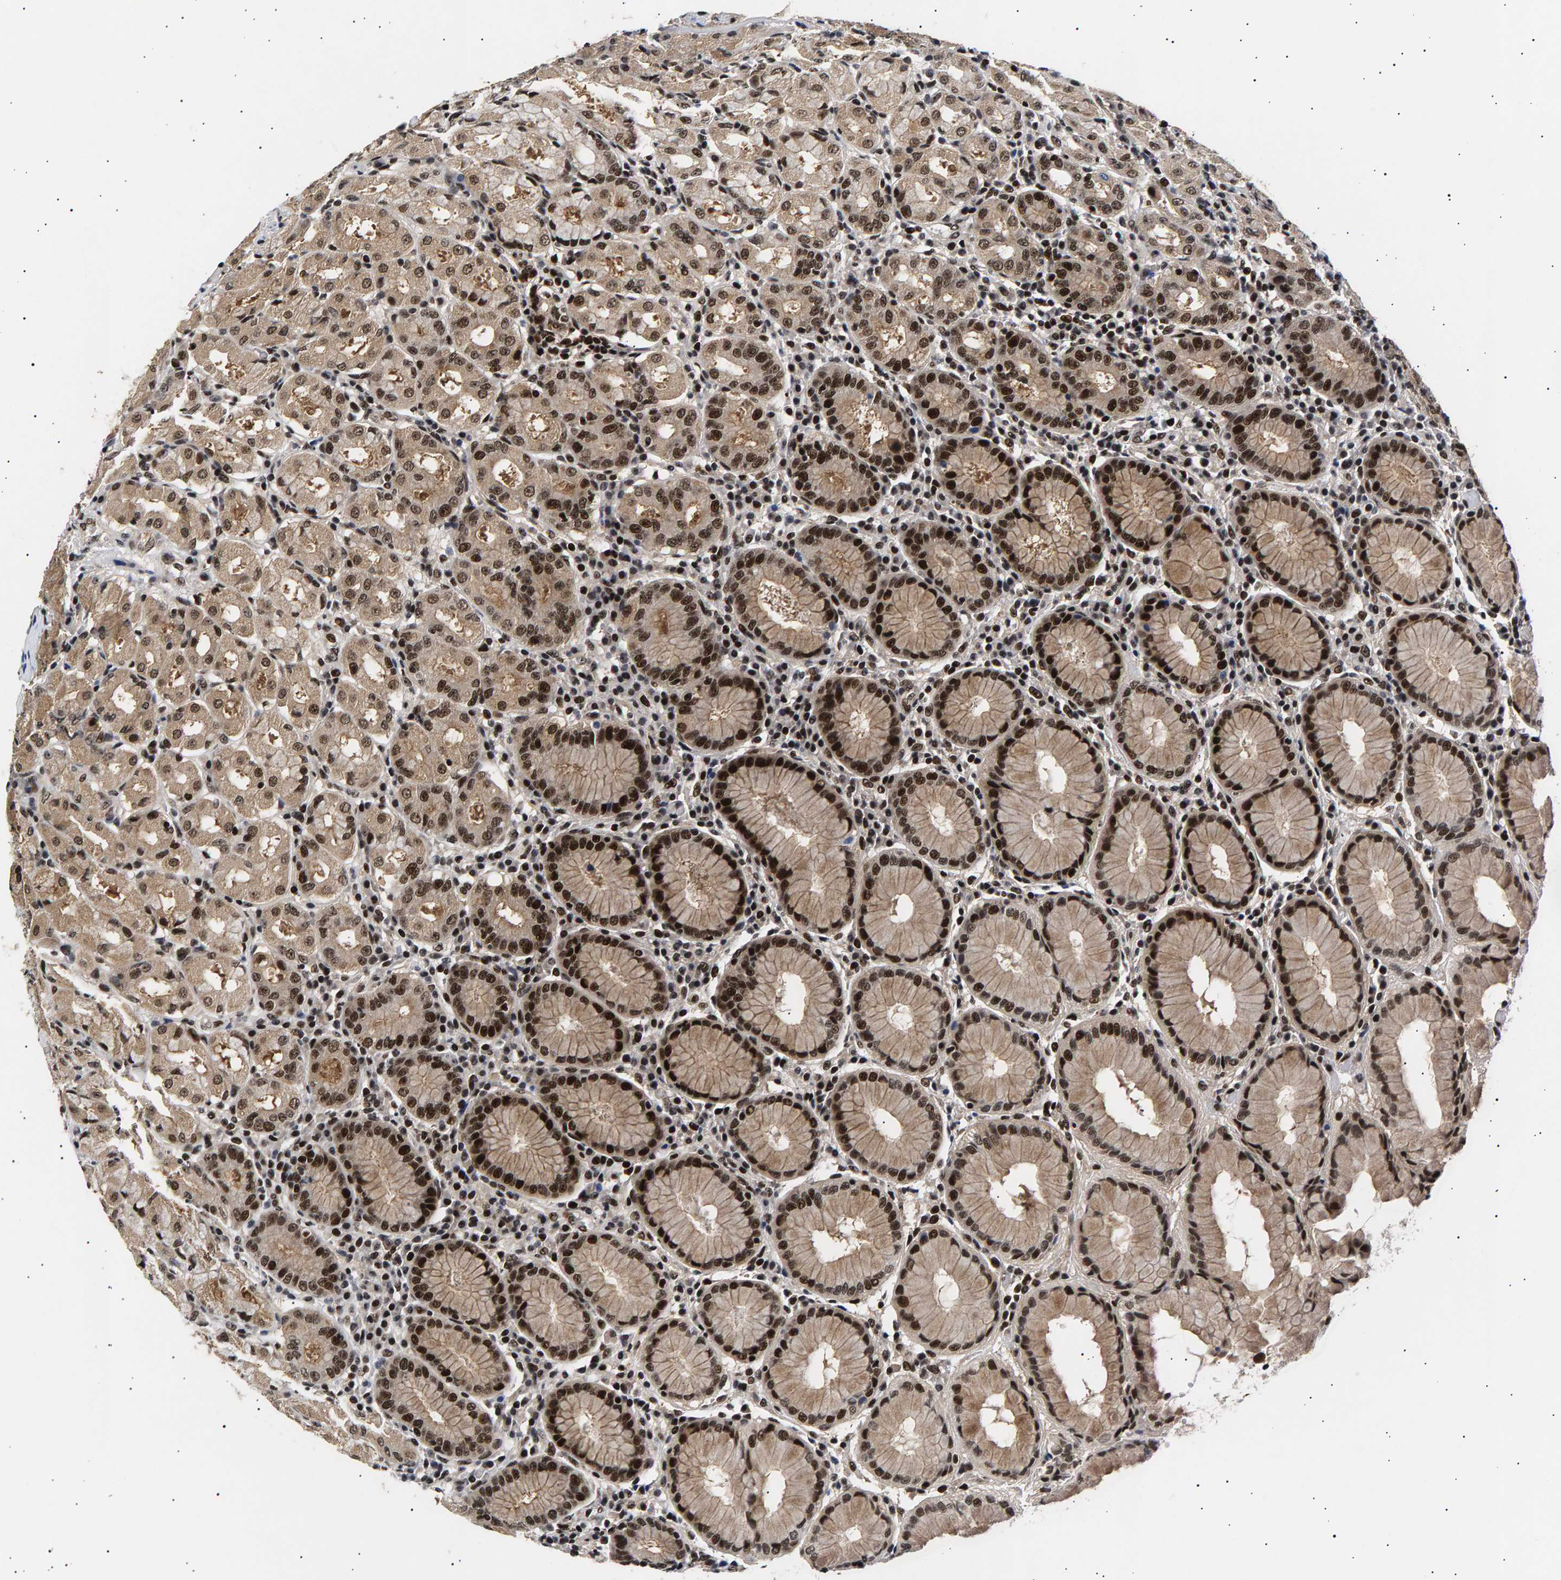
{"staining": {"intensity": "strong", "quantity": ">75%", "location": "cytoplasmic/membranous,nuclear"}, "tissue": "stomach", "cell_type": "Glandular cells", "image_type": "normal", "snomed": [{"axis": "morphology", "description": "Normal tissue, NOS"}, {"axis": "topography", "description": "Stomach"}, {"axis": "topography", "description": "Stomach, lower"}], "caption": "Protein expression analysis of unremarkable stomach displays strong cytoplasmic/membranous,nuclear positivity in about >75% of glandular cells. (DAB IHC, brown staining for protein, blue staining for nuclei).", "gene": "ANKRD40", "patient": {"sex": "female", "age": 56}}